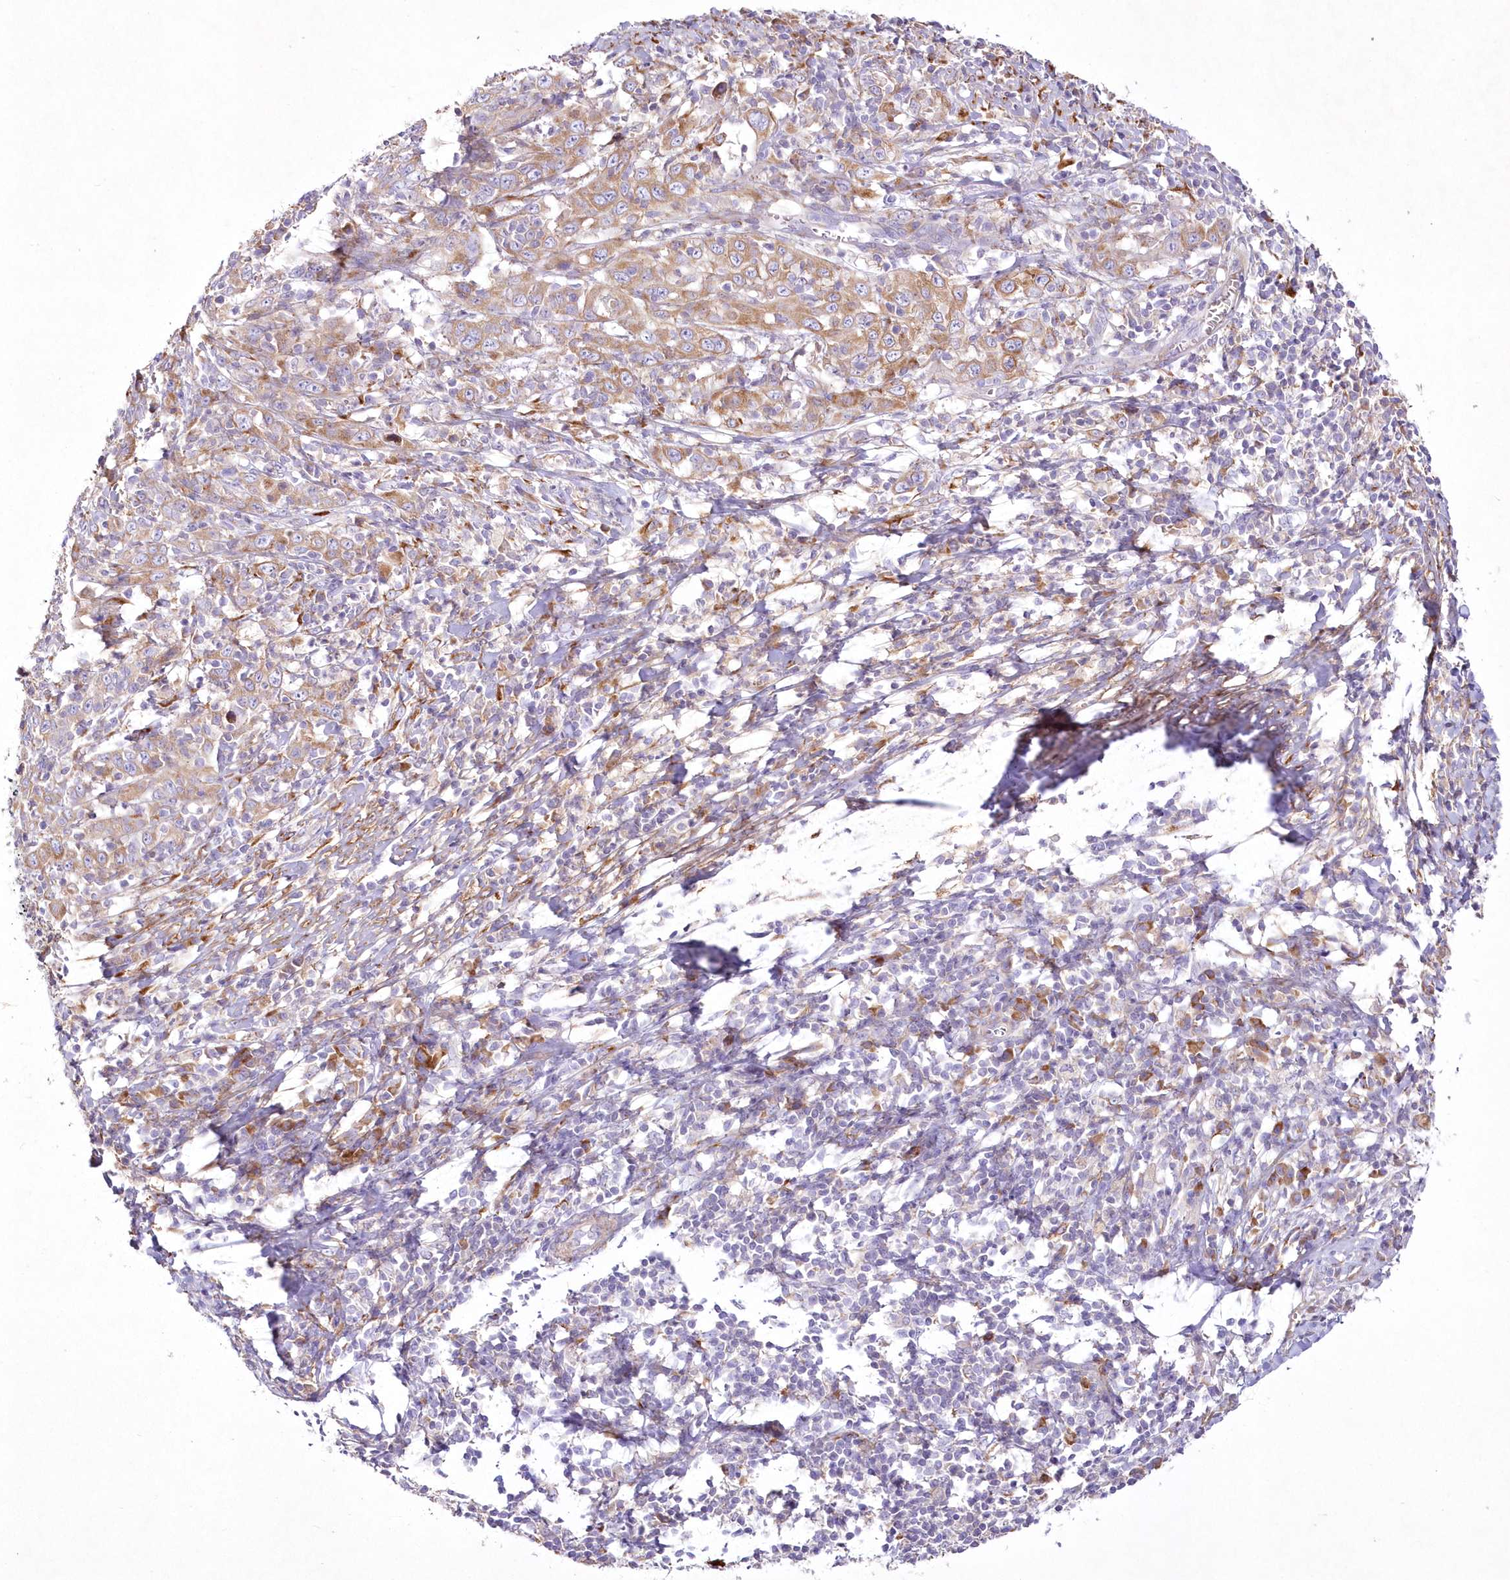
{"staining": {"intensity": "weak", "quantity": "25%-75%", "location": "cytoplasmic/membranous"}, "tissue": "cervical cancer", "cell_type": "Tumor cells", "image_type": "cancer", "snomed": [{"axis": "morphology", "description": "Squamous cell carcinoma, NOS"}, {"axis": "topography", "description": "Cervix"}], "caption": "Squamous cell carcinoma (cervical) stained for a protein displays weak cytoplasmic/membranous positivity in tumor cells. The staining was performed using DAB (3,3'-diaminobenzidine), with brown indicating positive protein expression. Nuclei are stained blue with hematoxylin.", "gene": "ARFGEF3", "patient": {"sex": "female", "age": 46}}